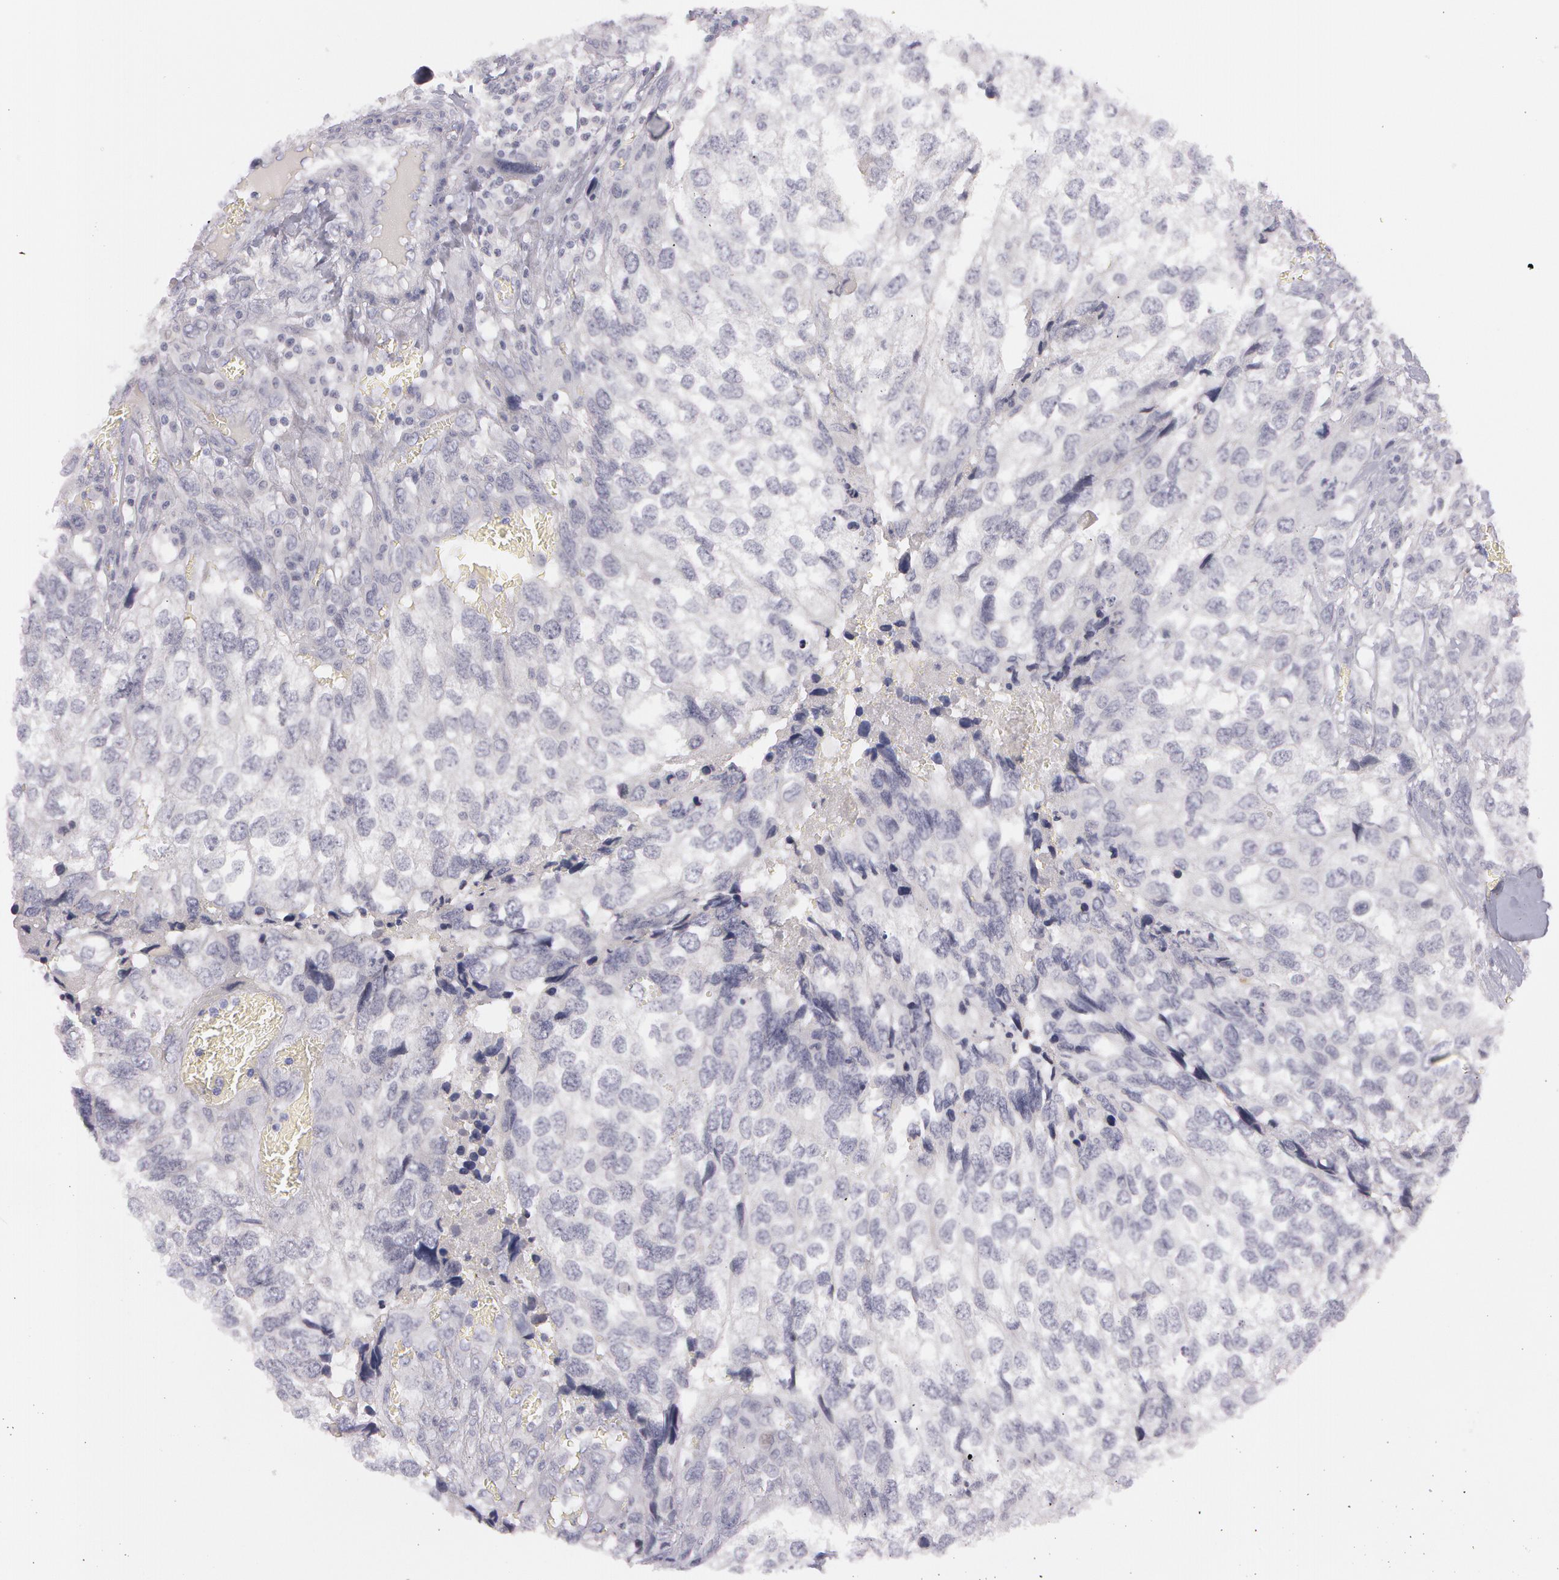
{"staining": {"intensity": "negative", "quantity": "none", "location": "none"}, "tissue": "breast cancer", "cell_type": "Tumor cells", "image_type": "cancer", "snomed": [{"axis": "morphology", "description": "Neoplasm, malignant, NOS"}, {"axis": "topography", "description": "Breast"}], "caption": "A micrograph of breast cancer (neoplasm (malignant)) stained for a protein exhibits no brown staining in tumor cells.", "gene": "IL1RN", "patient": {"sex": "female", "age": 50}}